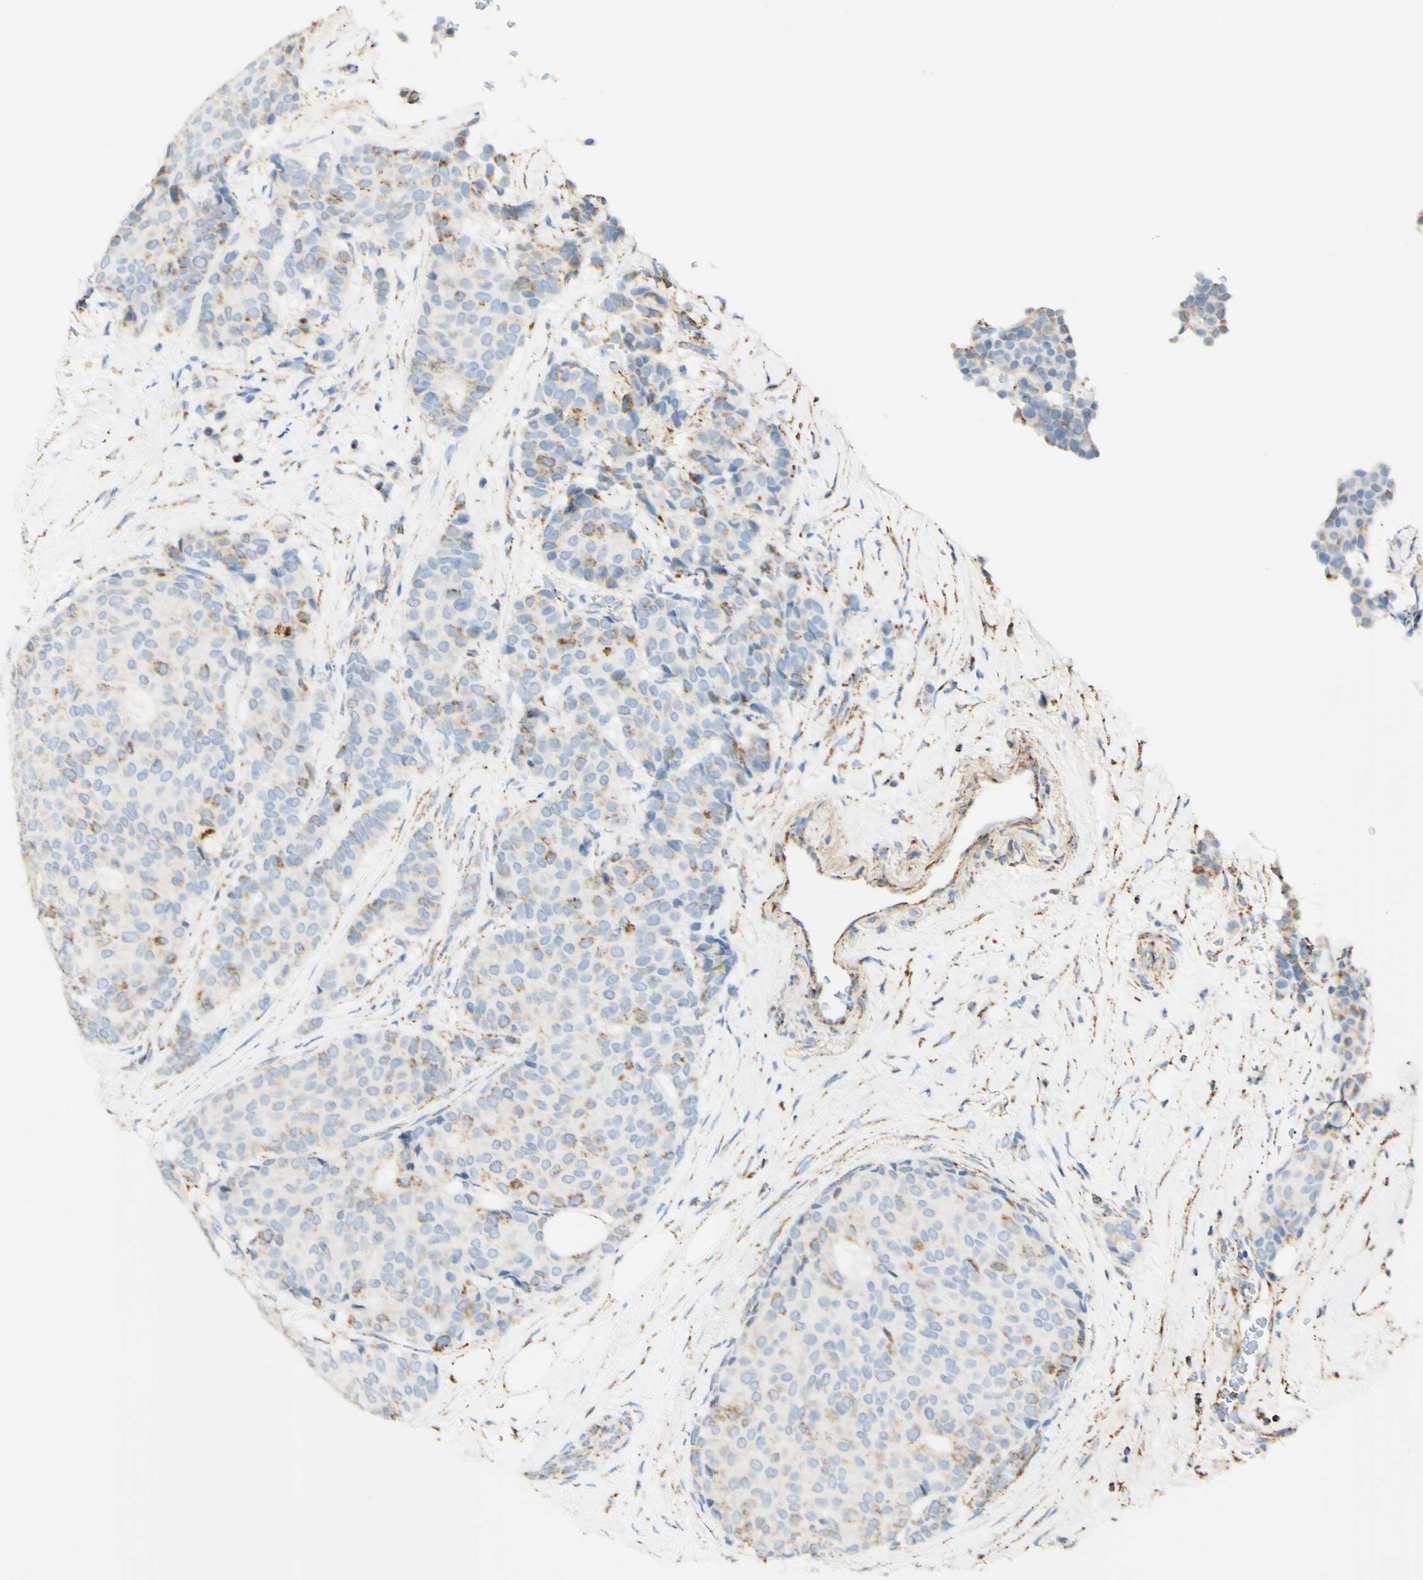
{"staining": {"intensity": "weak", "quantity": "25%-75%", "location": "cytoplasmic/membranous"}, "tissue": "breast cancer", "cell_type": "Tumor cells", "image_type": "cancer", "snomed": [{"axis": "morphology", "description": "Duct carcinoma"}, {"axis": "topography", "description": "Breast"}], "caption": "Approximately 25%-75% of tumor cells in human breast invasive ductal carcinoma exhibit weak cytoplasmic/membranous protein staining as visualized by brown immunohistochemical staining.", "gene": "OXCT1", "patient": {"sex": "female", "age": 75}}